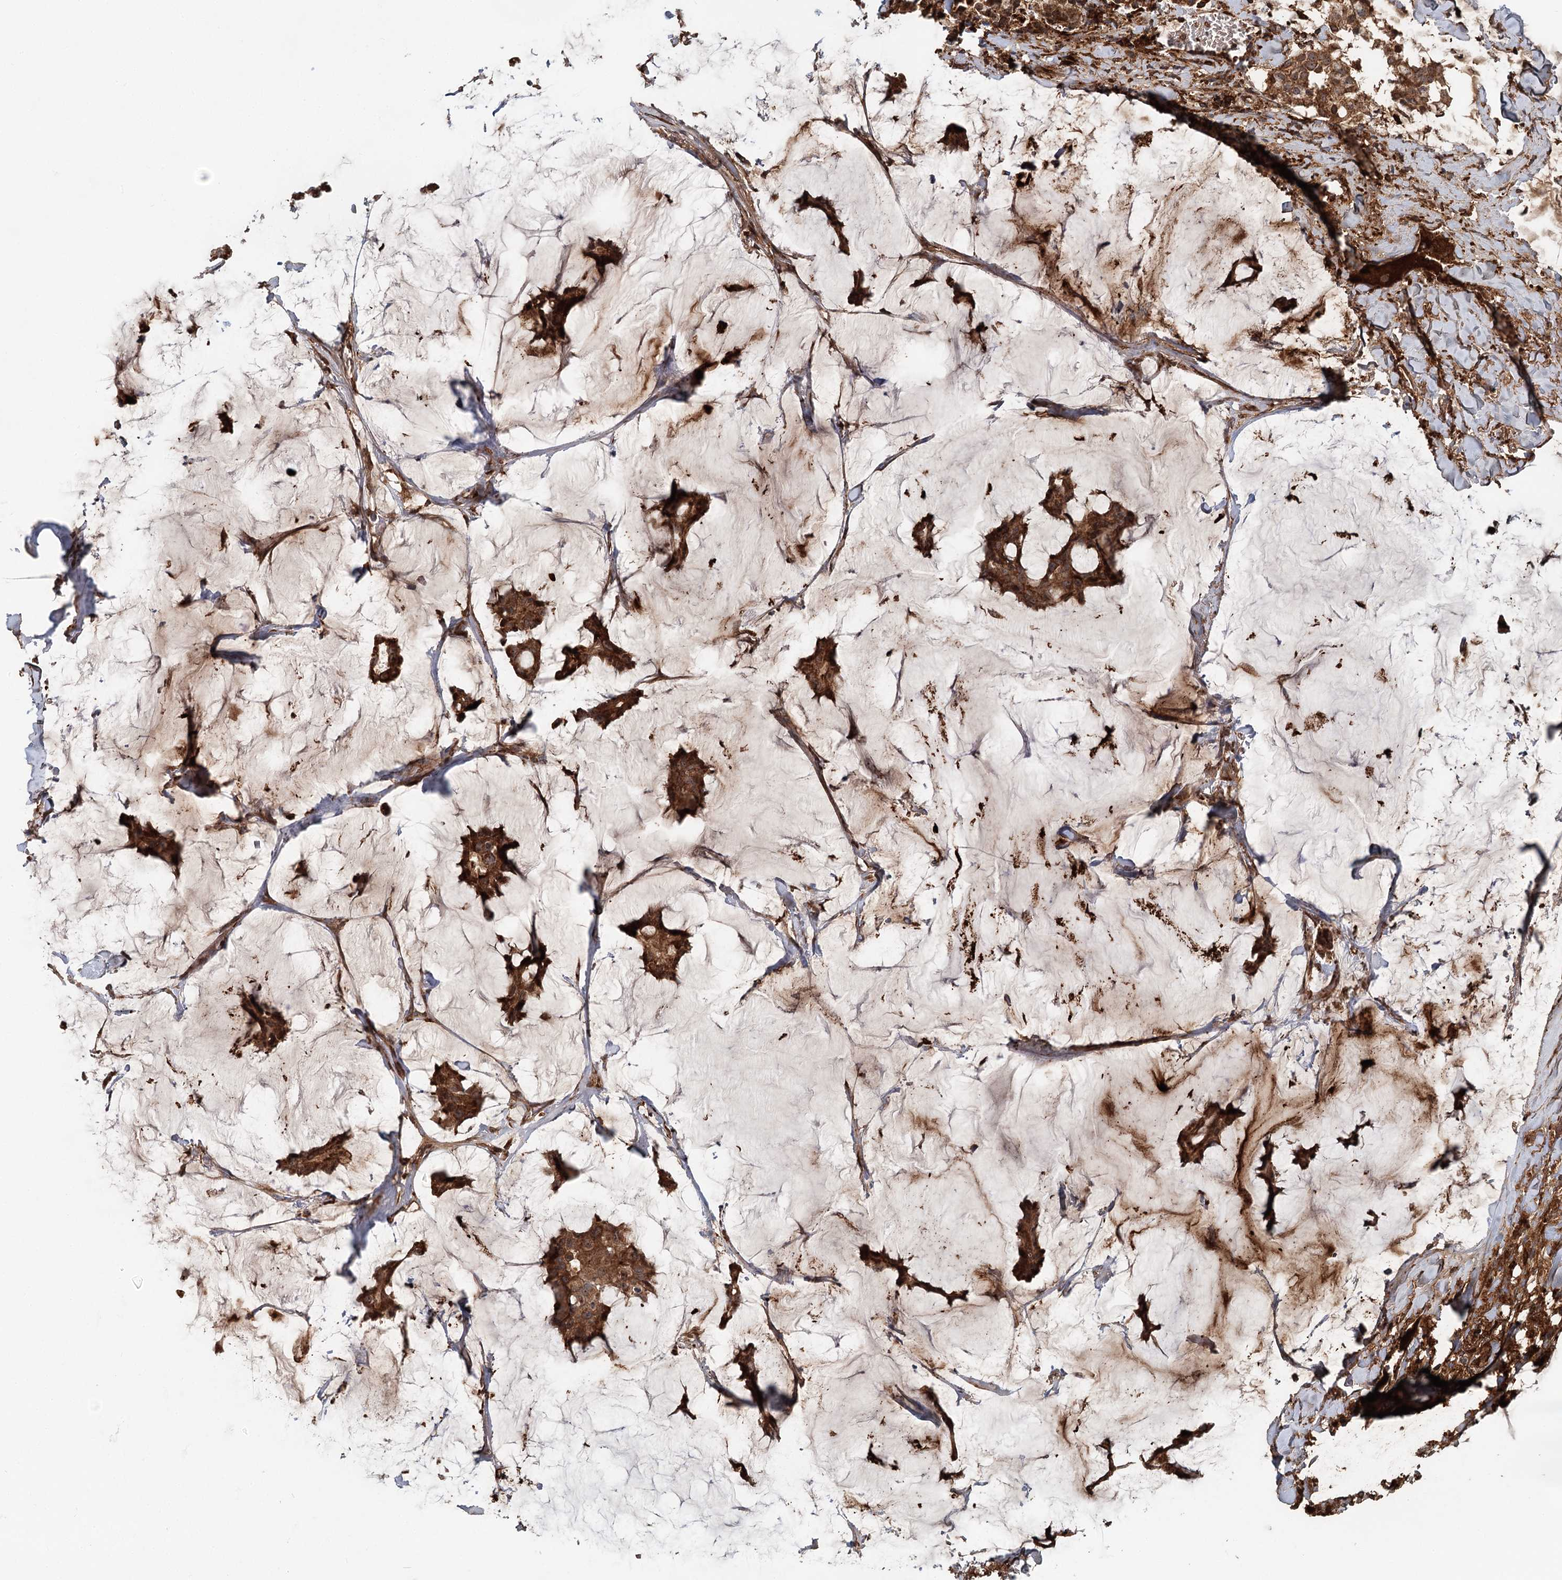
{"staining": {"intensity": "strong", "quantity": ">75%", "location": "cytoplasmic/membranous"}, "tissue": "breast cancer", "cell_type": "Tumor cells", "image_type": "cancer", "snomed": [{"axis": "morphology", "description": "Duct carcinoma"}, {"axis": "topography", "description": "Breast"}], "caption": "Breast intraductal carcinoma stained with immunohistochemistry (IHC) displays strong cytoplasmic/membranous expression in approximately >75% of tumor cells. (DAB (3,3'-diaminobenzidine) IHC with brightfield microscopy, high magnification).", "gene": "RNF111", "patient": {"sex": "female", "age": 93}}